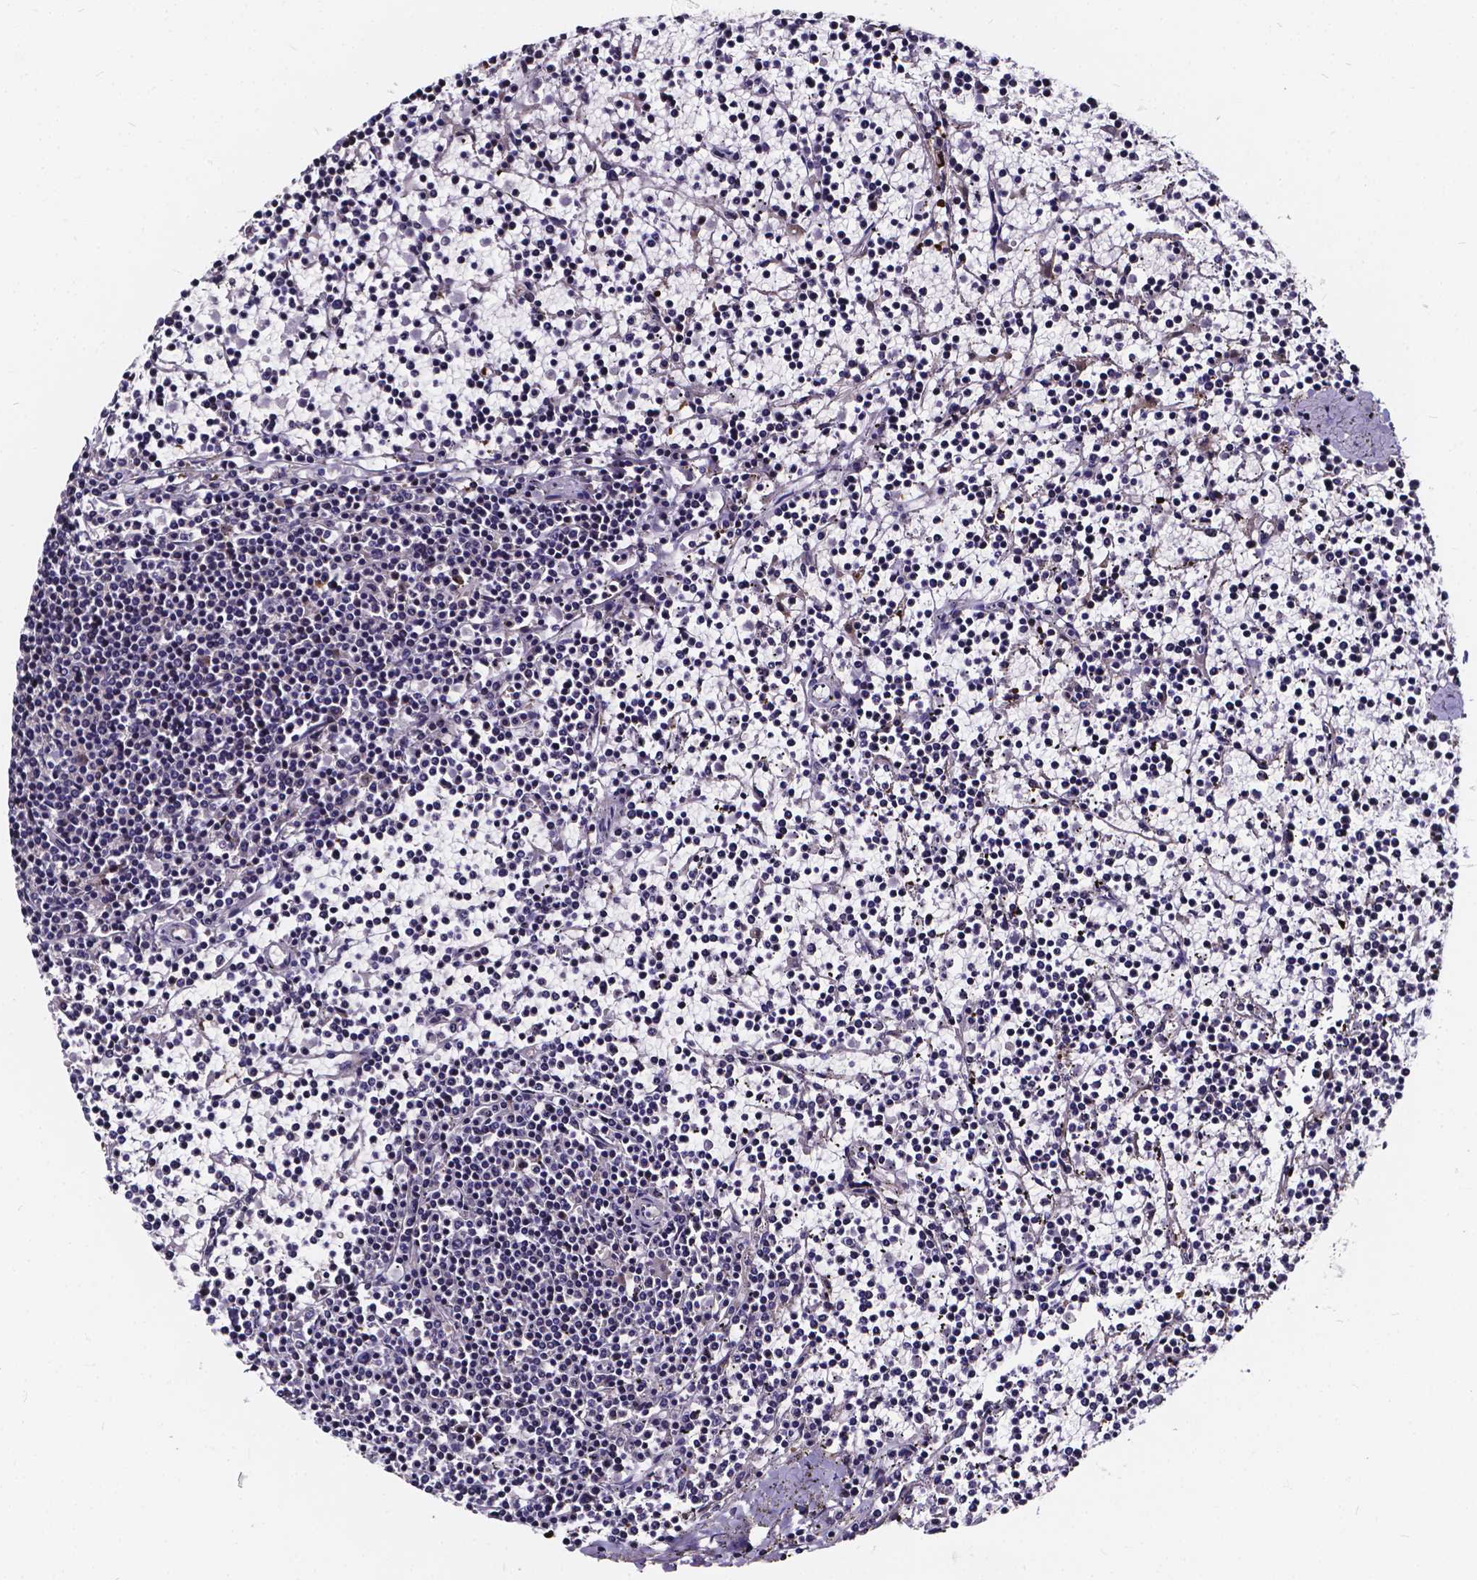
{"staining": {"intensity": "negative", "quantity": "none", "location": "none"}, "tissue": "lymphoma", "cell_type": "Tumor cells", "image_type": "cancer", "snomed": [{"axis": "morphology", "description": "Malignant lymphoma, non-Hodgkin's type, Low grade"}, {"axis": "topography", "description": "Spleen"}], "caption": "Image shows no protein staining in tumor cells of lymphoma tissue.", "gene": "SOWAHA", "patient": {"sex": "female", "age": 19}}